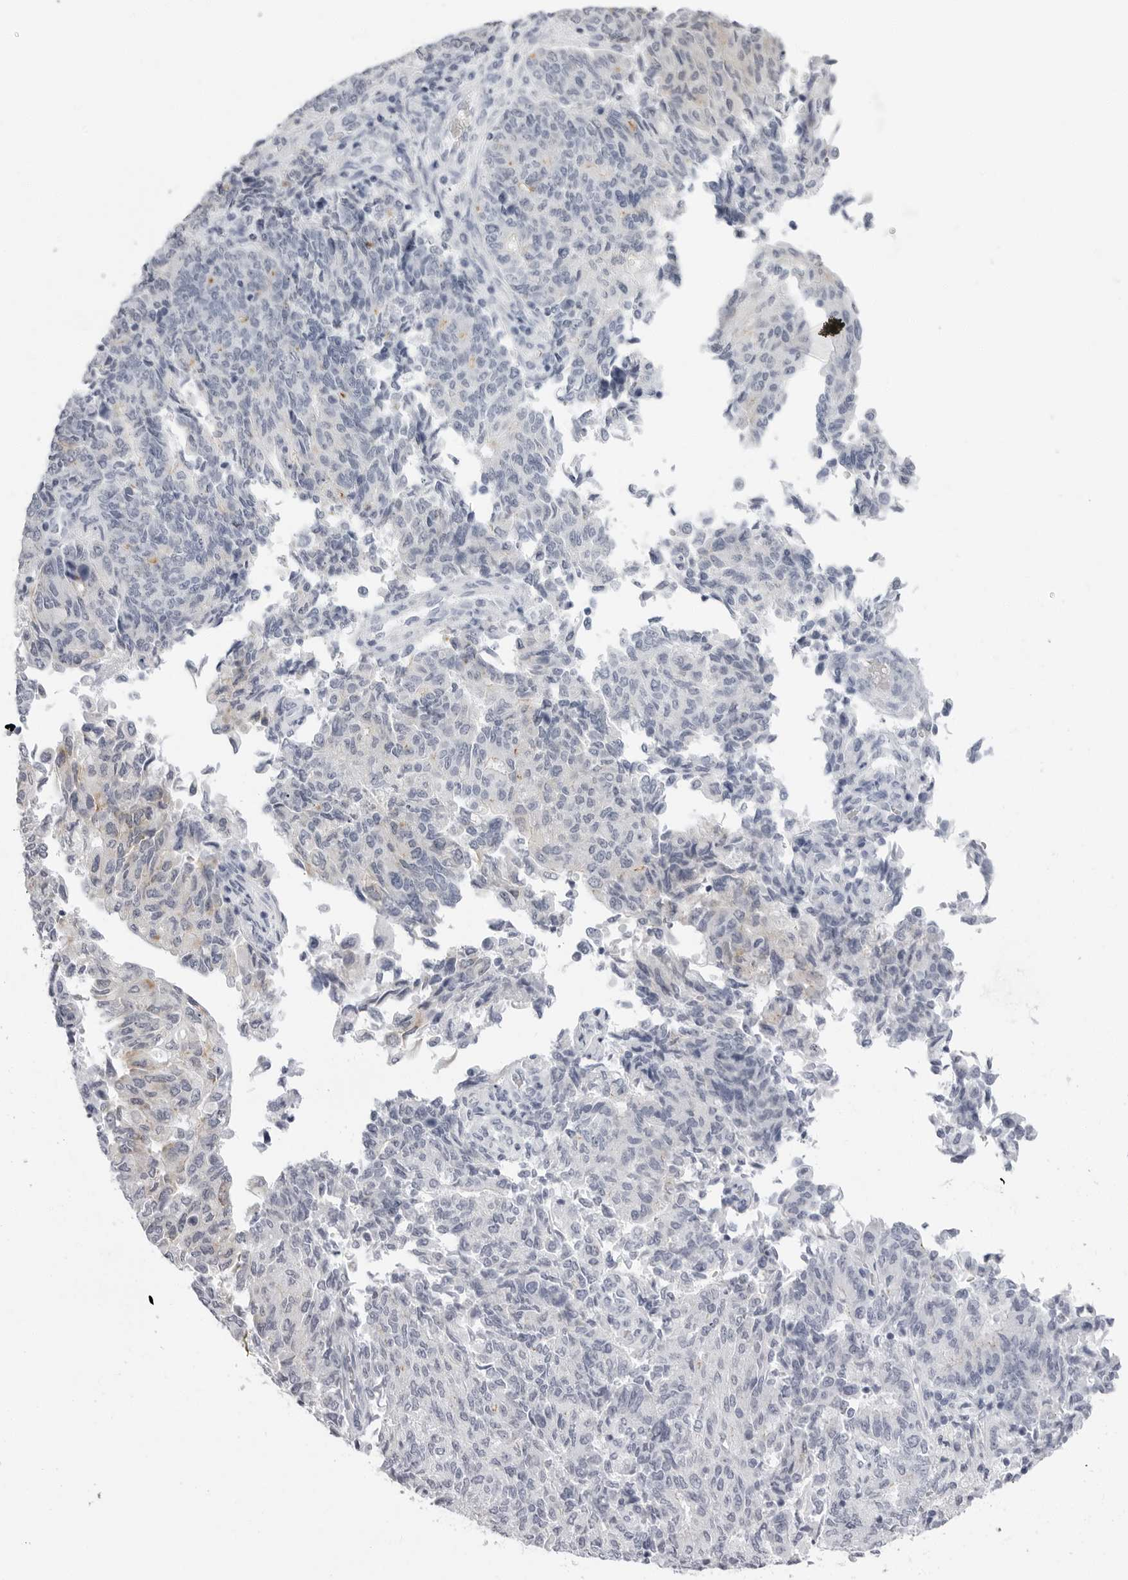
{"staining": {"intensity": "negative", "quantity": "none", "location": "none"}, "tissue": "endometrial cancer", "cell_type": "Tumor cells", "image_type": "cancer", "snomed": [{"axis": "morphology", "description": "Adenocarcinoma, NOS"}, {"axis": "topography", "description": "Endometrium"}], "caption": "The immunohistochemistry (IHC) histopathology image has no significant positivity in tumor cells of endometrial cancer (adenocarcinoma) tissue. The staining was performed using DAB to visualize the protein expression in brown, while the nuclei were stained in blue with hematoxylin (Magnification: 20x).", "gene": "ERICH3", "patient": {"sex": "female", "age": 80}}